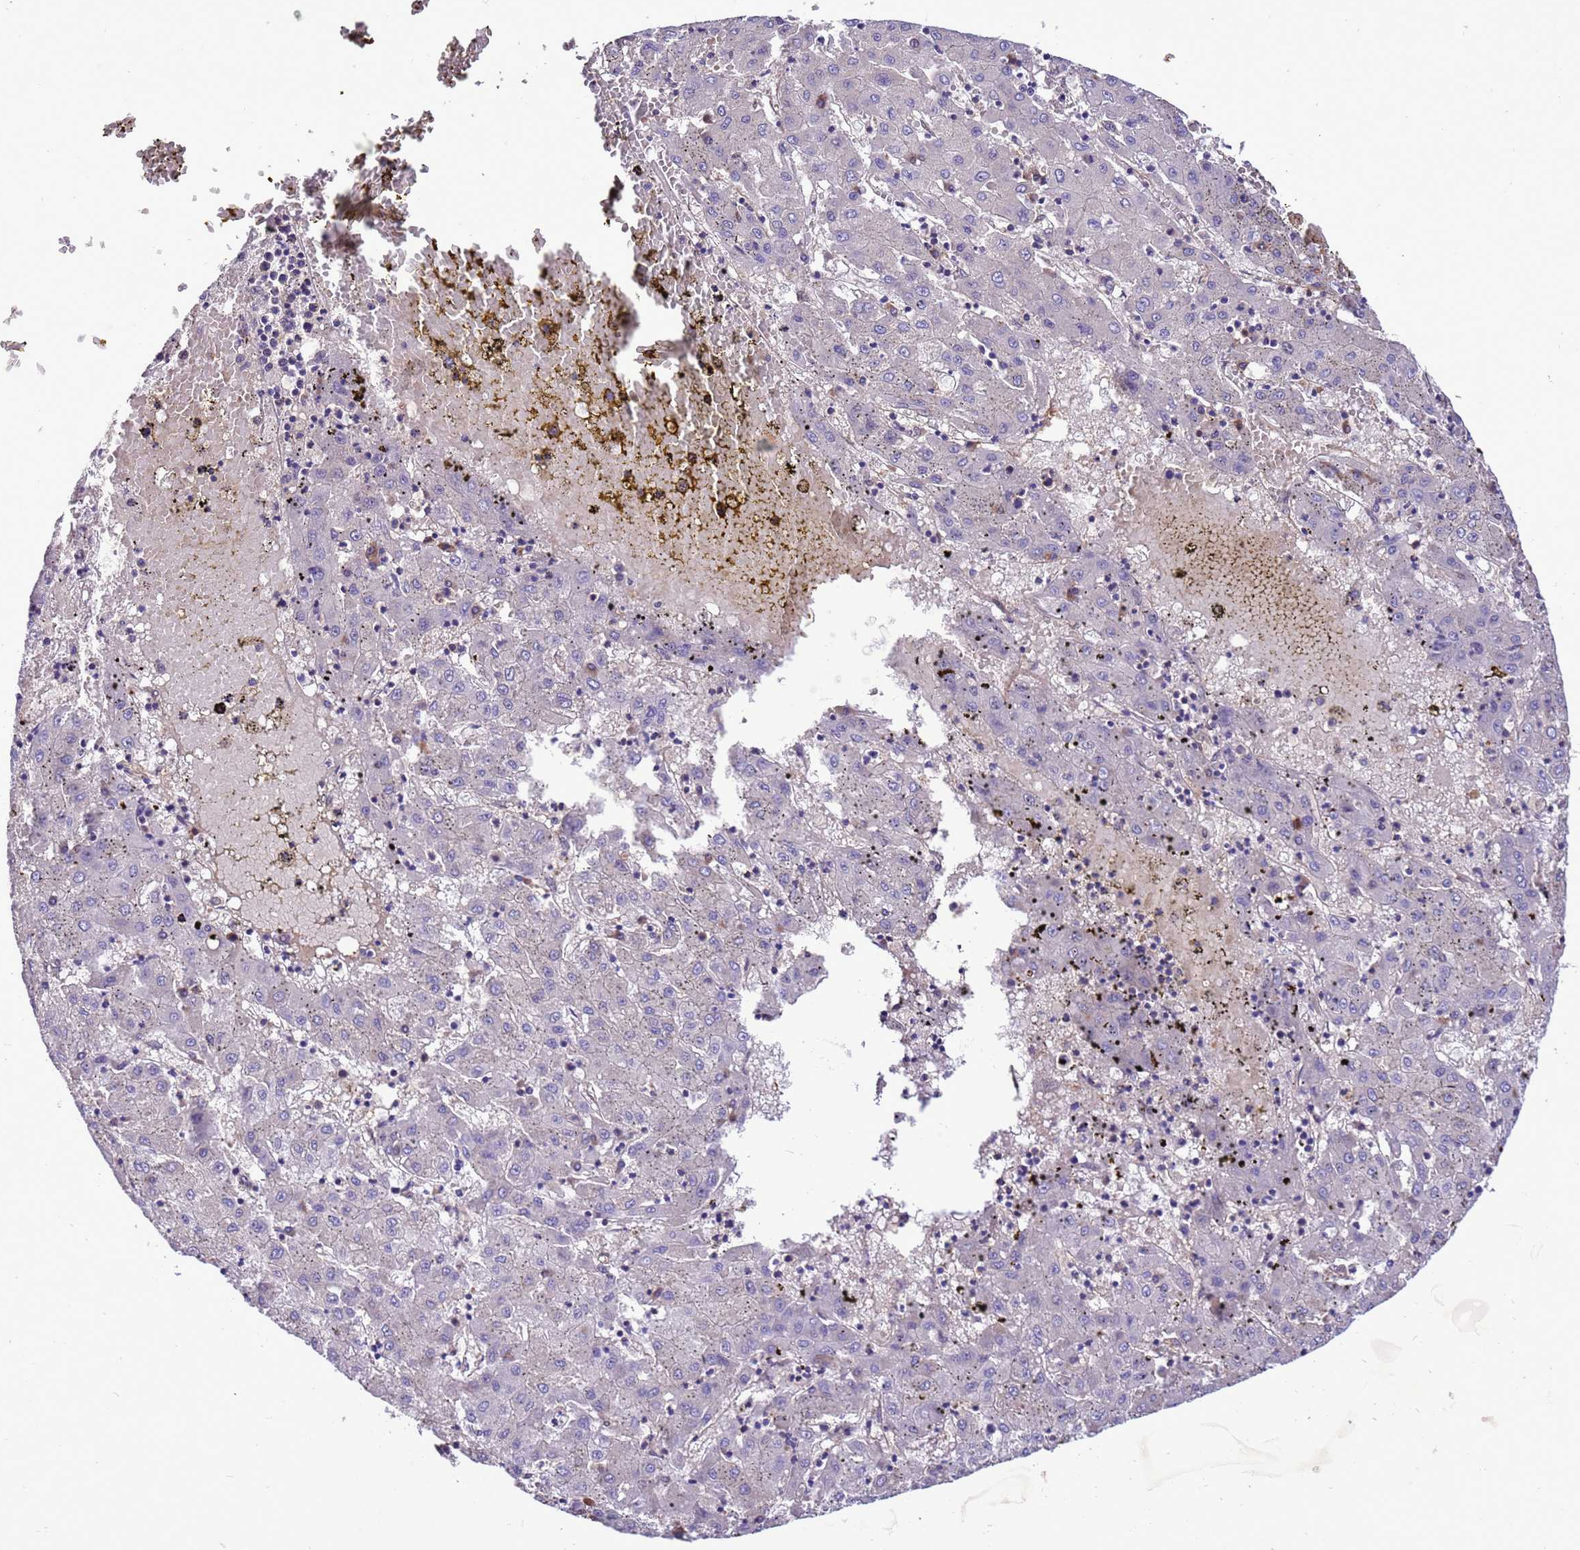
{"staining": {"intensity": "negative", "quantity": "none", "location": "none"}, "tissue": "liver cancer", "cell_type": "Tumor cells", "image_type": "cancer", "snomed": [{"axis": "morphology", "description": "Carcinoma, Hepatocellular, NOS"}, {"axis": "topography", "description": "Liver"}], "caption": "A high-resolution micrograph shows immunohistochemistry staining of liver cancer (hepatocellular carcinoma), which reveals no significant expression in tumor cells.", "gene": "RABEP2", "patient": {"sex": "male", "age": 72}}